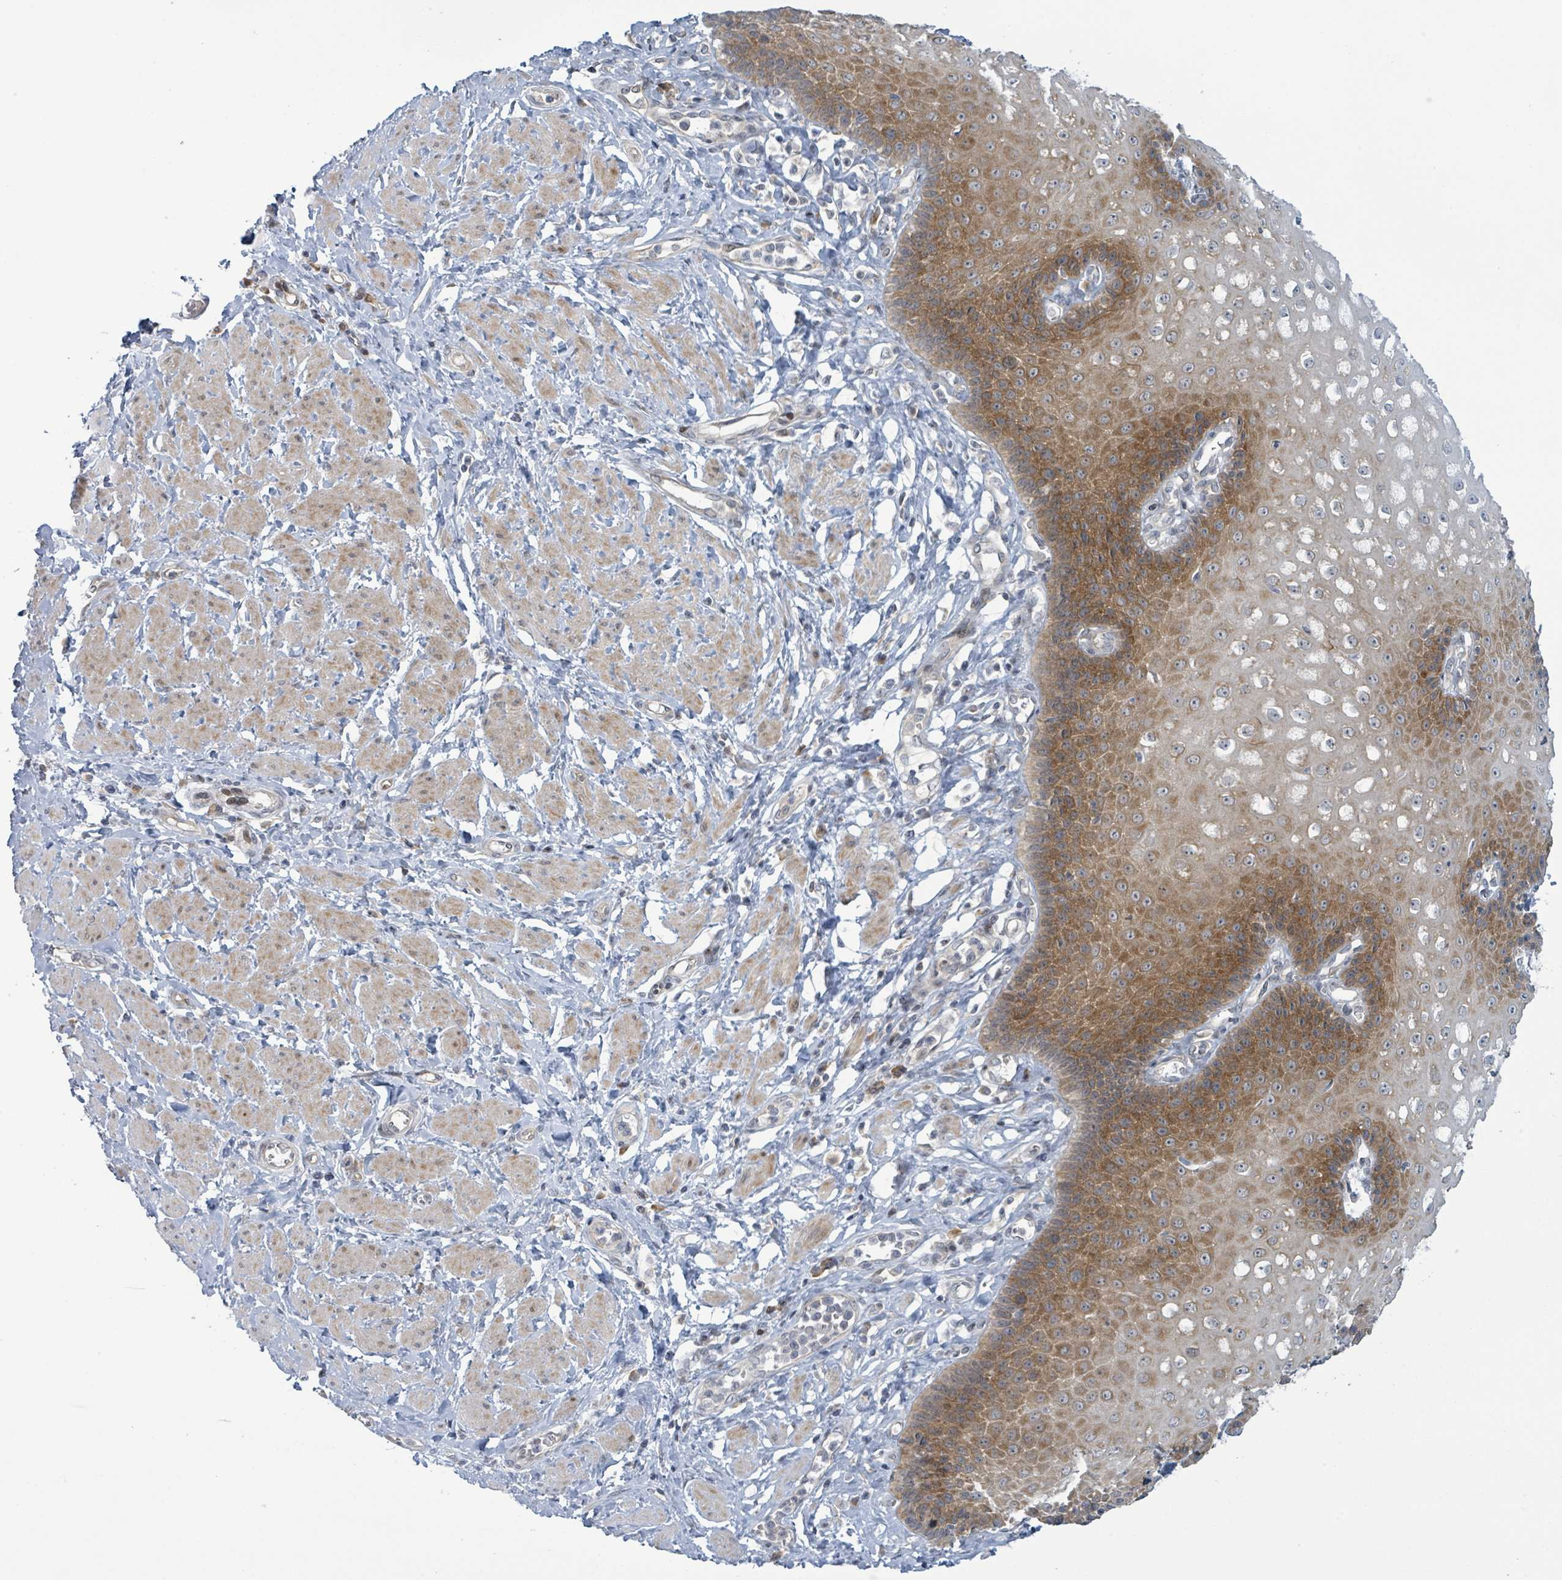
{"staining": {"intensity": "moderate", "quantity": ">75%", "location": "cytoplasmic/membranous"}, "tissue": "esophagus", "cell_type": "Squamous epithelial cells", "image_type": "normal", "snomed": [{"axis": "morphology", "description": "Normal tissue, NOS"}, {"axis": "topography", "description": "Esophagus"}], "caption": "Immunohistochemistry (IHC) of unremarkable human esophagus reveals medium levels of moderate cytoplasmic/membranous positivity in approximately >75% of squamous epithelial cells. The protein is stained brown, and the nuclei are stained in blue (DAB IHC with brightfield microscopy, high magnification).", "gene": "RPL32", "patient": {"sex": "male", "age": 67}}